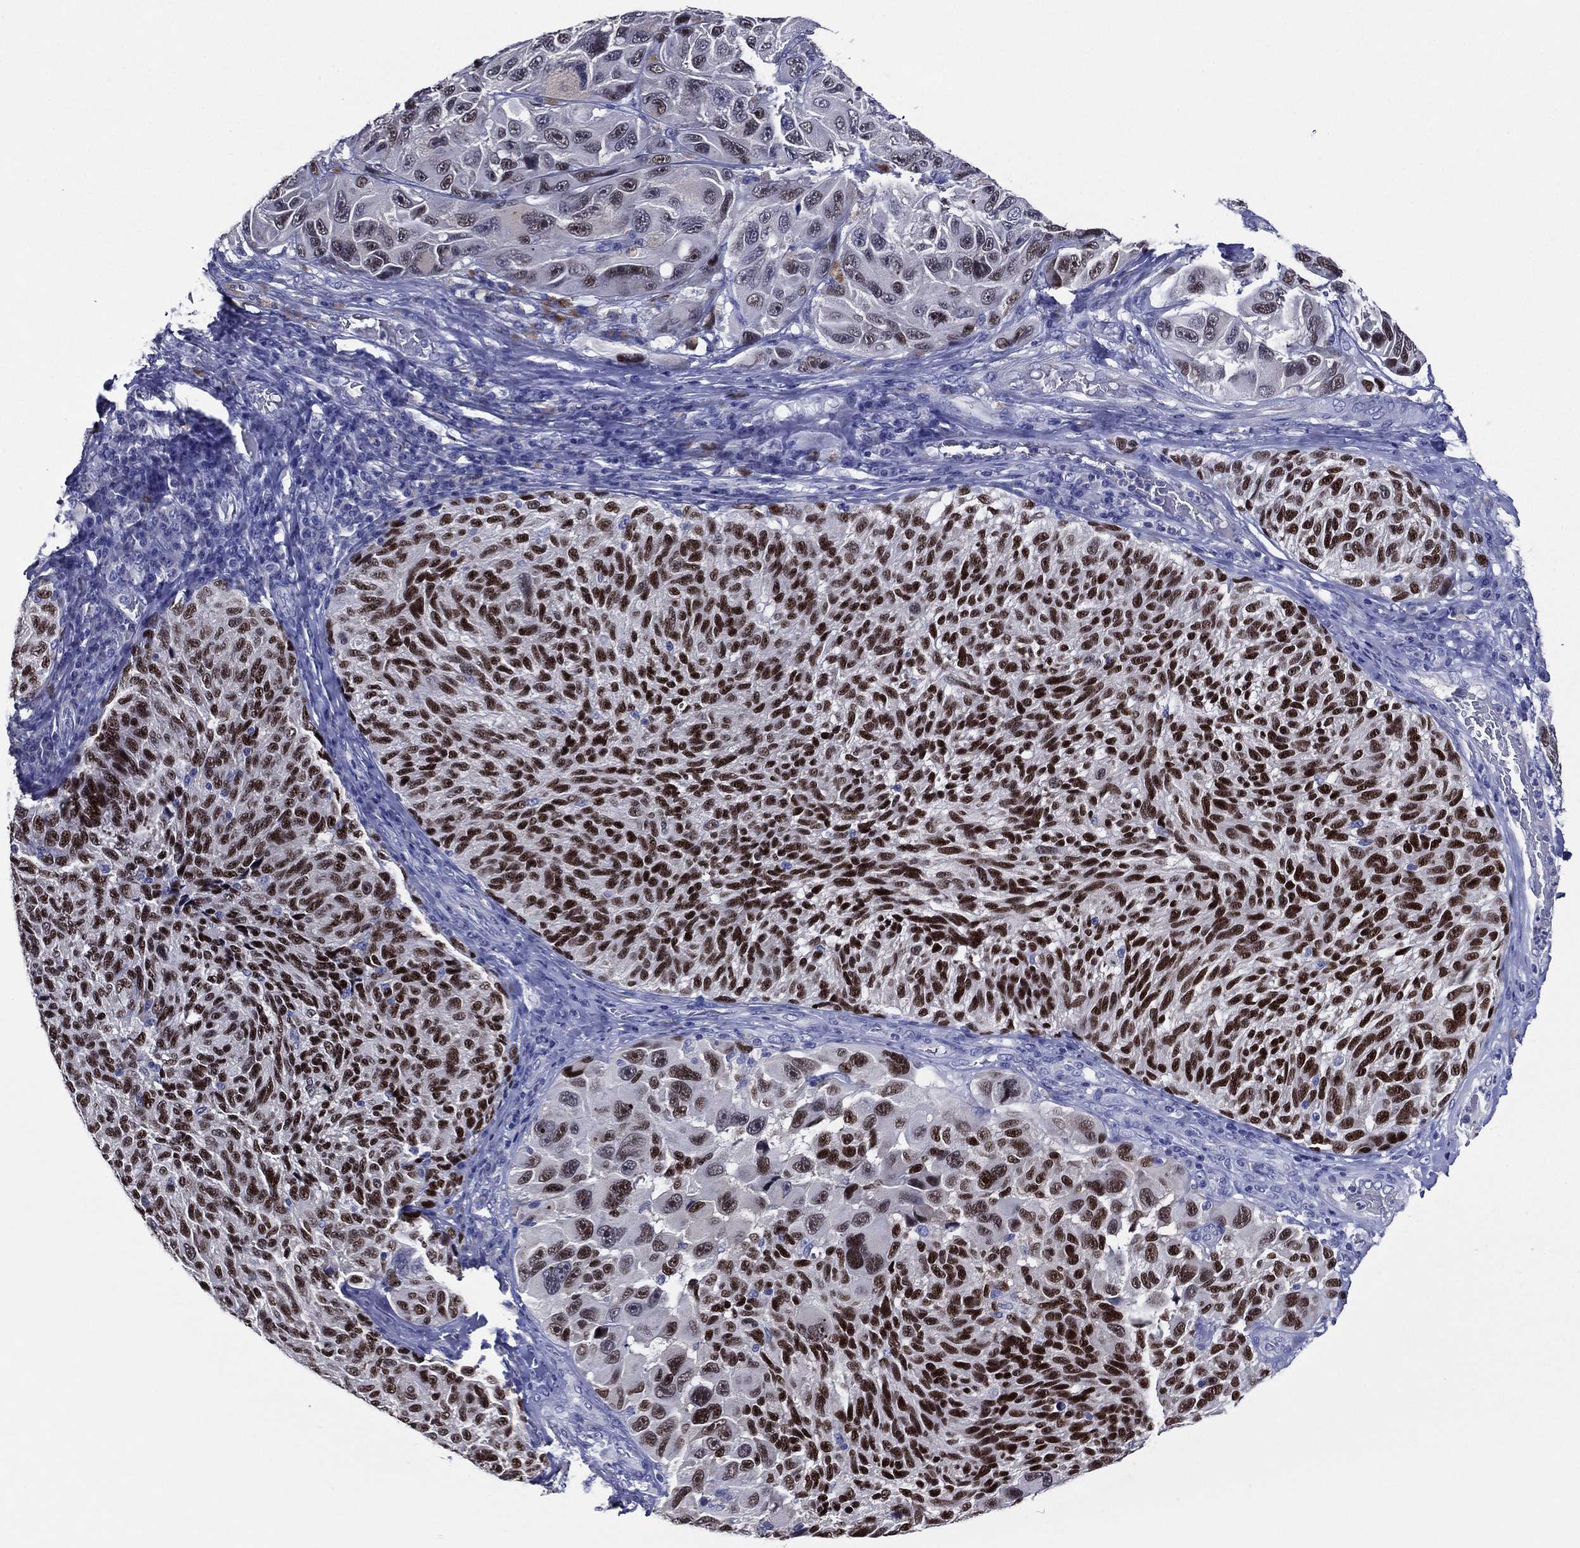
{"staining": {"intensity": "strong", "quantity": ">75%", "location": "nuclear"}, "tissue": "melanoma", "cell_type": "Tumor cells", "image_type": "cancer", "snomed": [{"axis": "morphology", "description": "Malignant melanoma, NOS"}, {"axis": "topography", "description": "Skin"}], "caption": "Immunohistochemical staining of human malignant melanoma demonstrates high levels of strong nuclear protein staining in about >75% of tumor cells.", "gene": "TFAP2A", "patient": {"sex": "female", "age": 73}}